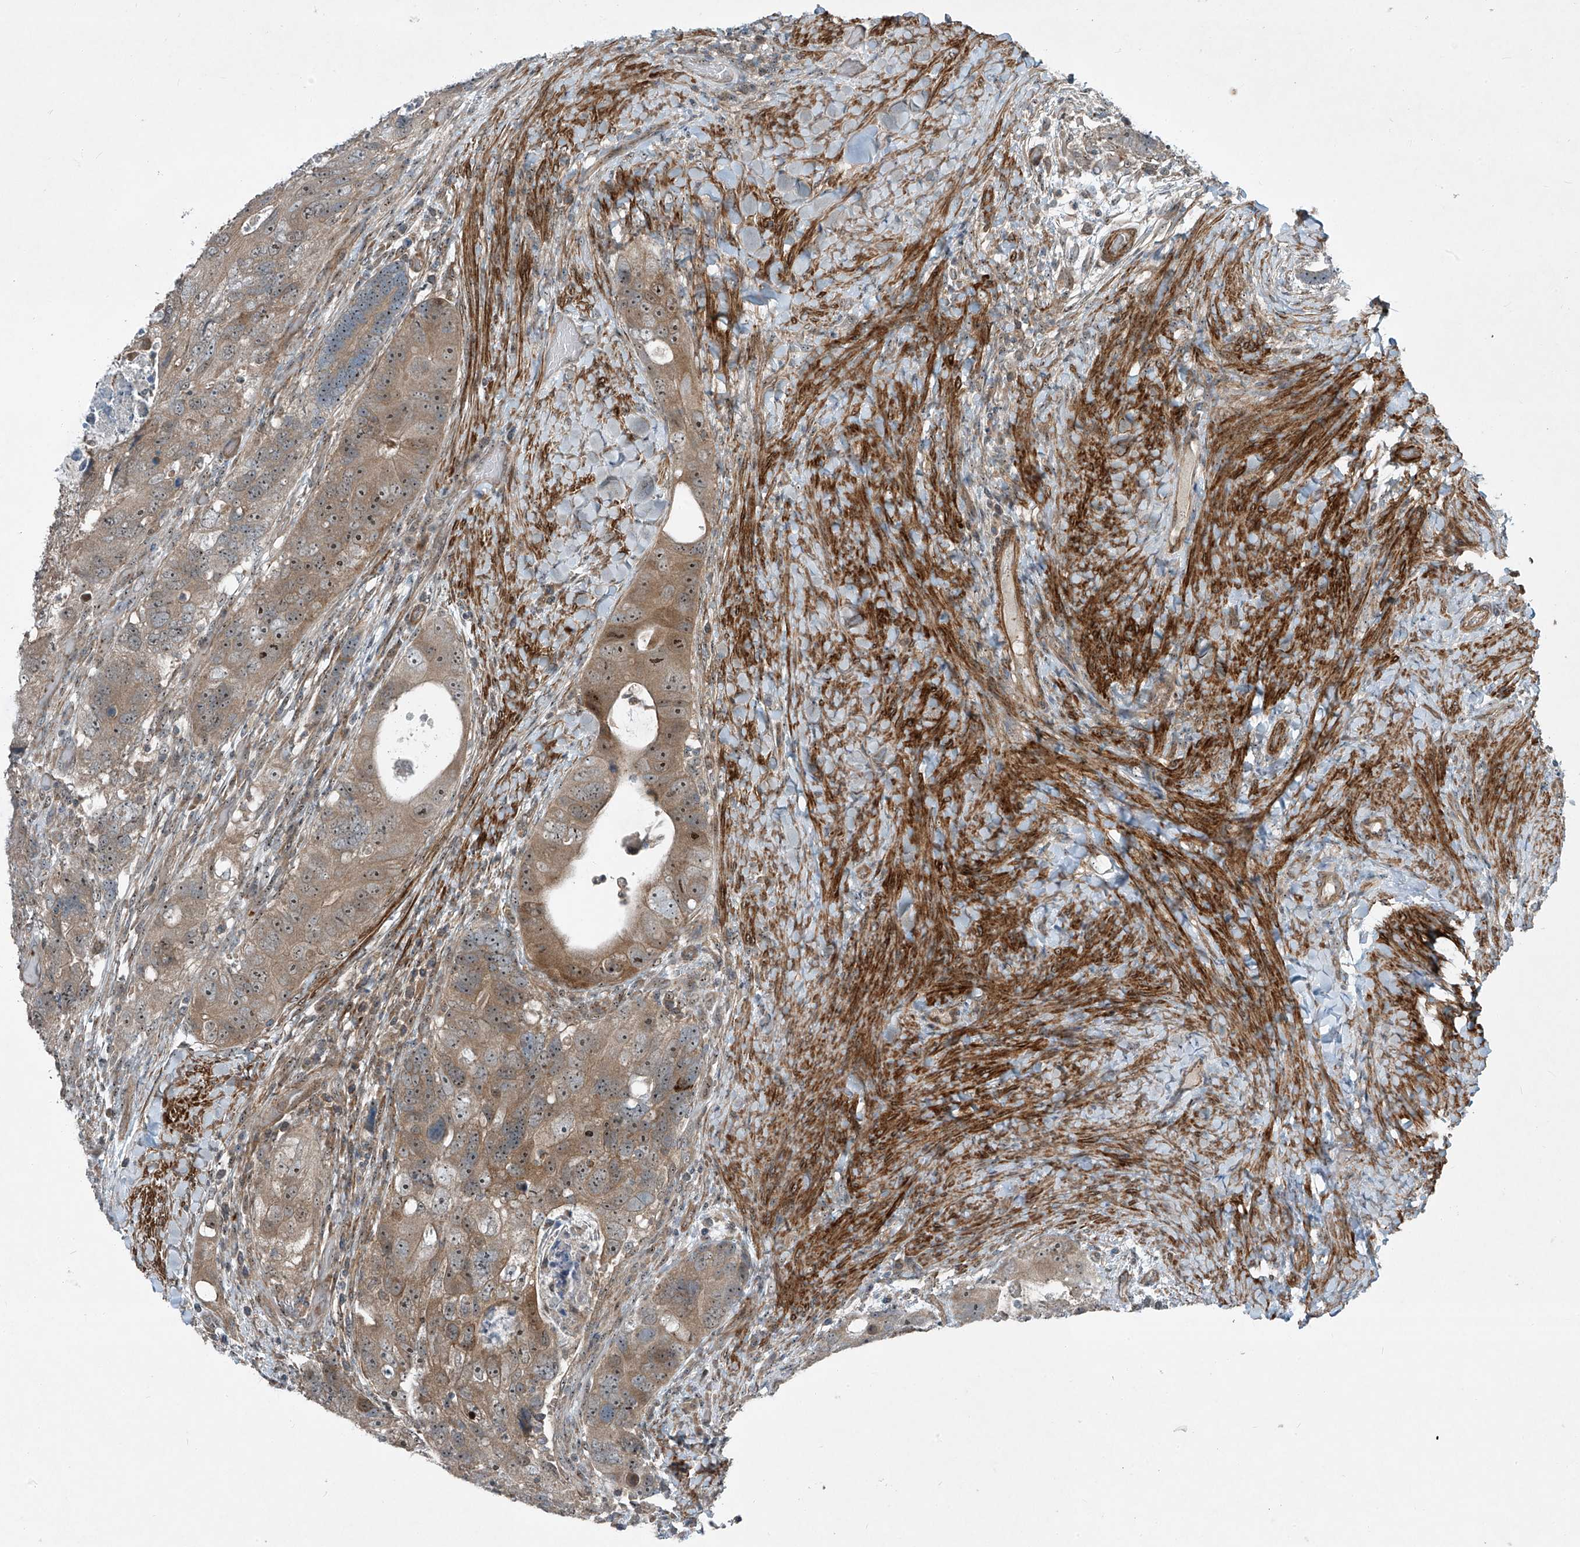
{"staining": {"intensity": "moderate", "quantity": ">75%", "location": "cytoplasmic/membranous,nuclear"}, "tissue": "colorectal cancer", "cell_type": "Tumor cells", "image_type": "cancer", "snomed": [{"axis": "morphology", "description": "Adenocarcinoma, NOS"}, {"axis": "topography", "description": "Rectum"}], "caption": "Immunohistochemistry image of human colorectal adenocarcinoma stained for a protein (brown), which demonstrates medium levels of moderate cytoplasmic/membranous and nuclear expression in approximately >75% of tumor cells.", "gene": "PPCS", "patient": {"sex": "male", "age": 59}}